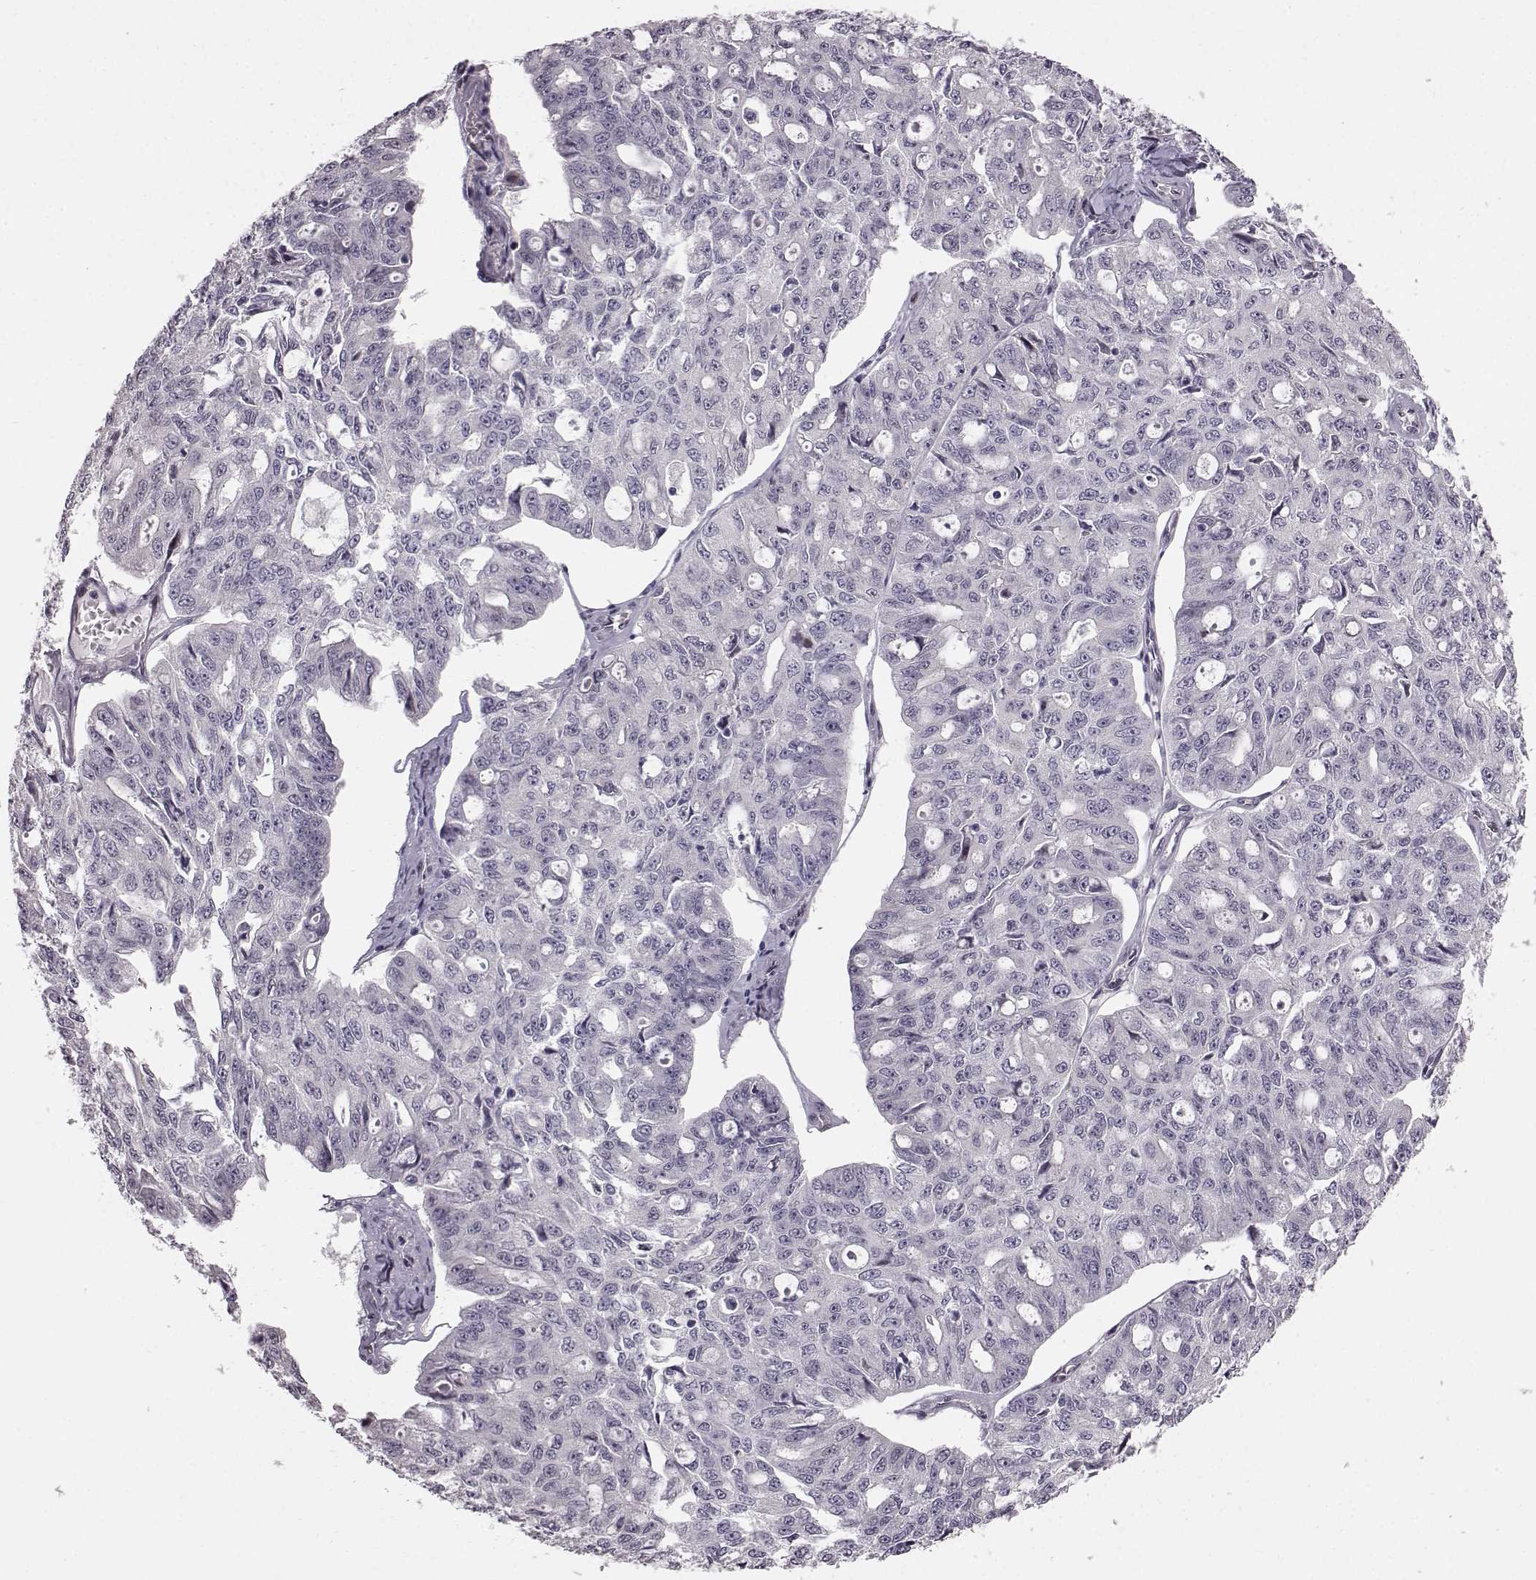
{"staining": {"intensity": "negative", "quantity": "none", "location": "none"}, "tissue": "ovarian cancer", "cell_type": "Tumor cells", "image_type": "cancer", "snomed": [{"axis": "morphology", "description": "Carcinoma, endometroid"}, {"axis": "topography", "description": "Ovary"}], "caption": "An IHC image of endometroid carcinoma (ovarian) is shown. There is no staining in tumor cells of endometroid carcinoma (ovarian). (IHC, brightfield microscopy, high magnification).", "gene": "TCHHL1", "patient": {"sex": "female", "age": 65}}